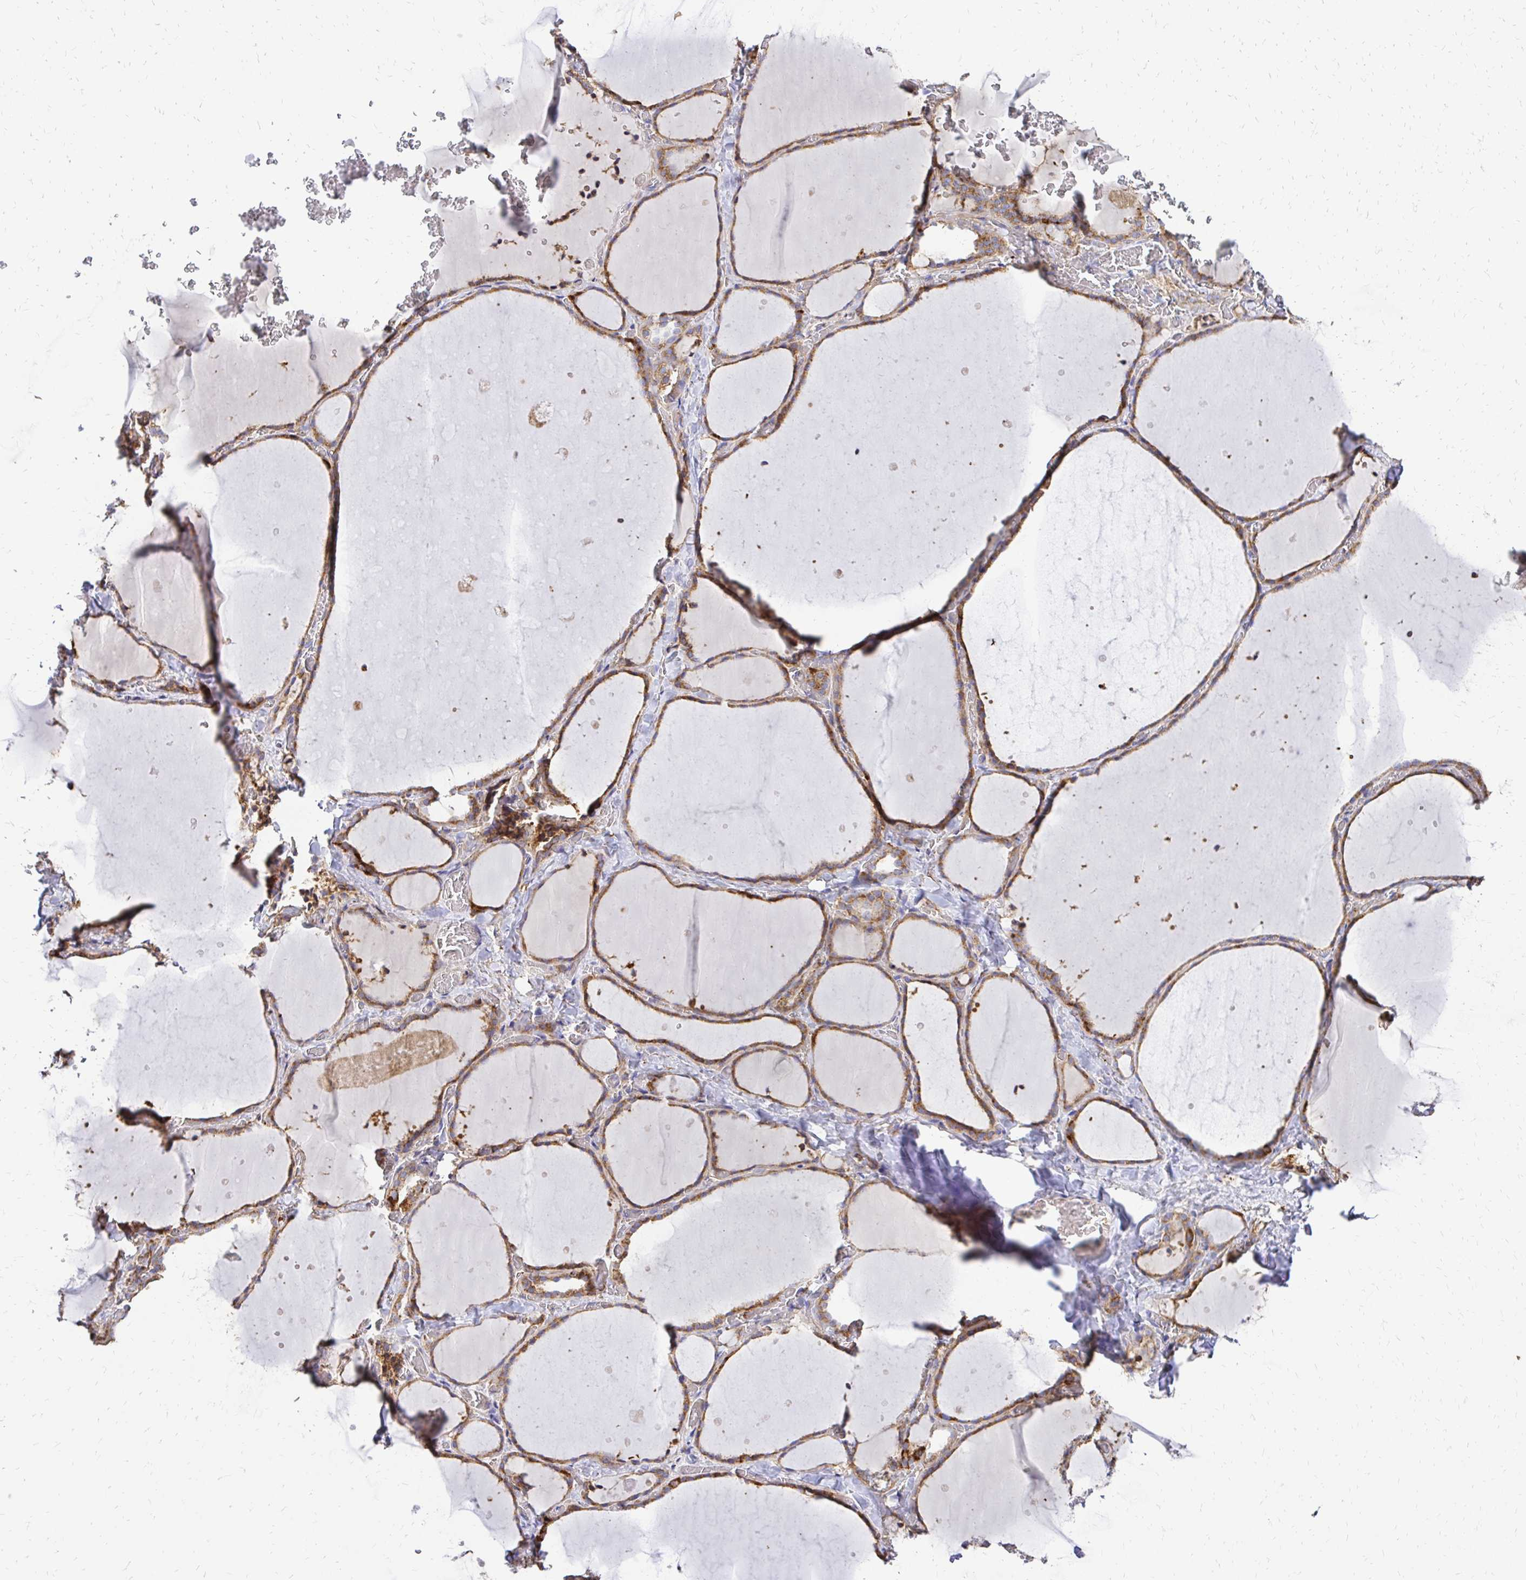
{"staining": {"intensity": "moderate", "quantity": ">75%", "location": "cytoplasmic/membranous"}, "tissue": "thyroid gland", "cell_type": "Glandular cells", "image_type": "normal", "snomed": [{"axis": "morphology", "description": "Normal tissue, NOS"}, {"axis": "topography", "description": "Thyroid gland"}], "caption": "Immunohistochemical staining of unremarkable human thyroid gland displays >75% levels of moderate cytoplasmic/membranous protein staining in about >75% of glandular cells. The protein of interest is stained brown, and the nuclei are stained in blue (DAB IHC with brightfield microscopy, high magnification).", "gene": "MRPL13", "patient": {"sex": "female", "age": 36}}